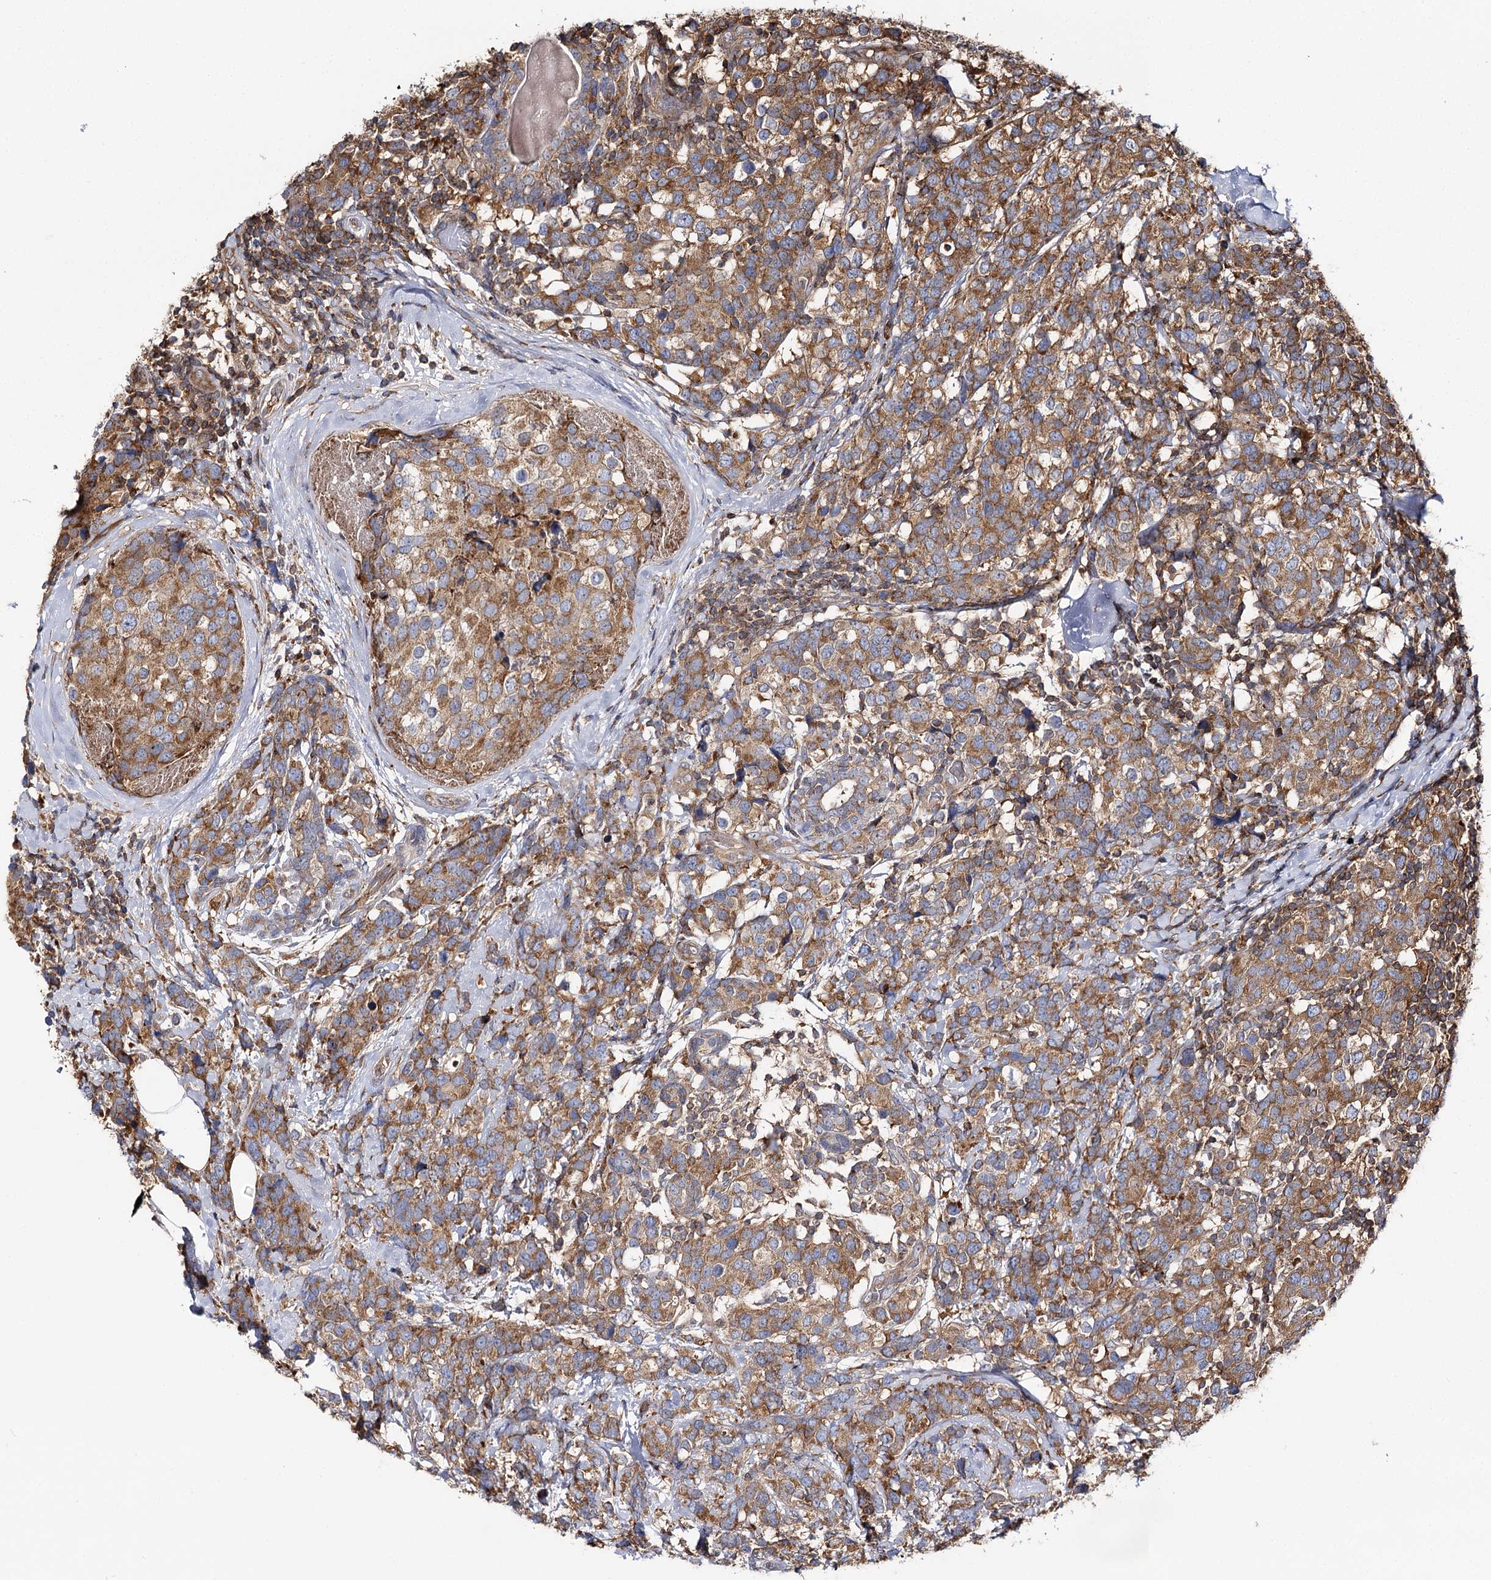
{"staining": {"intensity": "moderate", "quantity": ">75%", "location": "cytoplasmic/membranous"}, "tissue": "breast cancer", "cell_type": "Tumor cells", "image_type": "cancer", "snomed": [{"axis": "morphology", "description": "Lobular carcinoma"}, {"axis": "topography", "description": "Breast"}], "caption": "There is medium levels of moderate cytoplasmic/membranous staining in tumor cells of breast cancer, as demonstrated by immunohistochemical staining (brown color).", "gene": "SEC24B", "patient": {"sex": "female", "age": 59}}